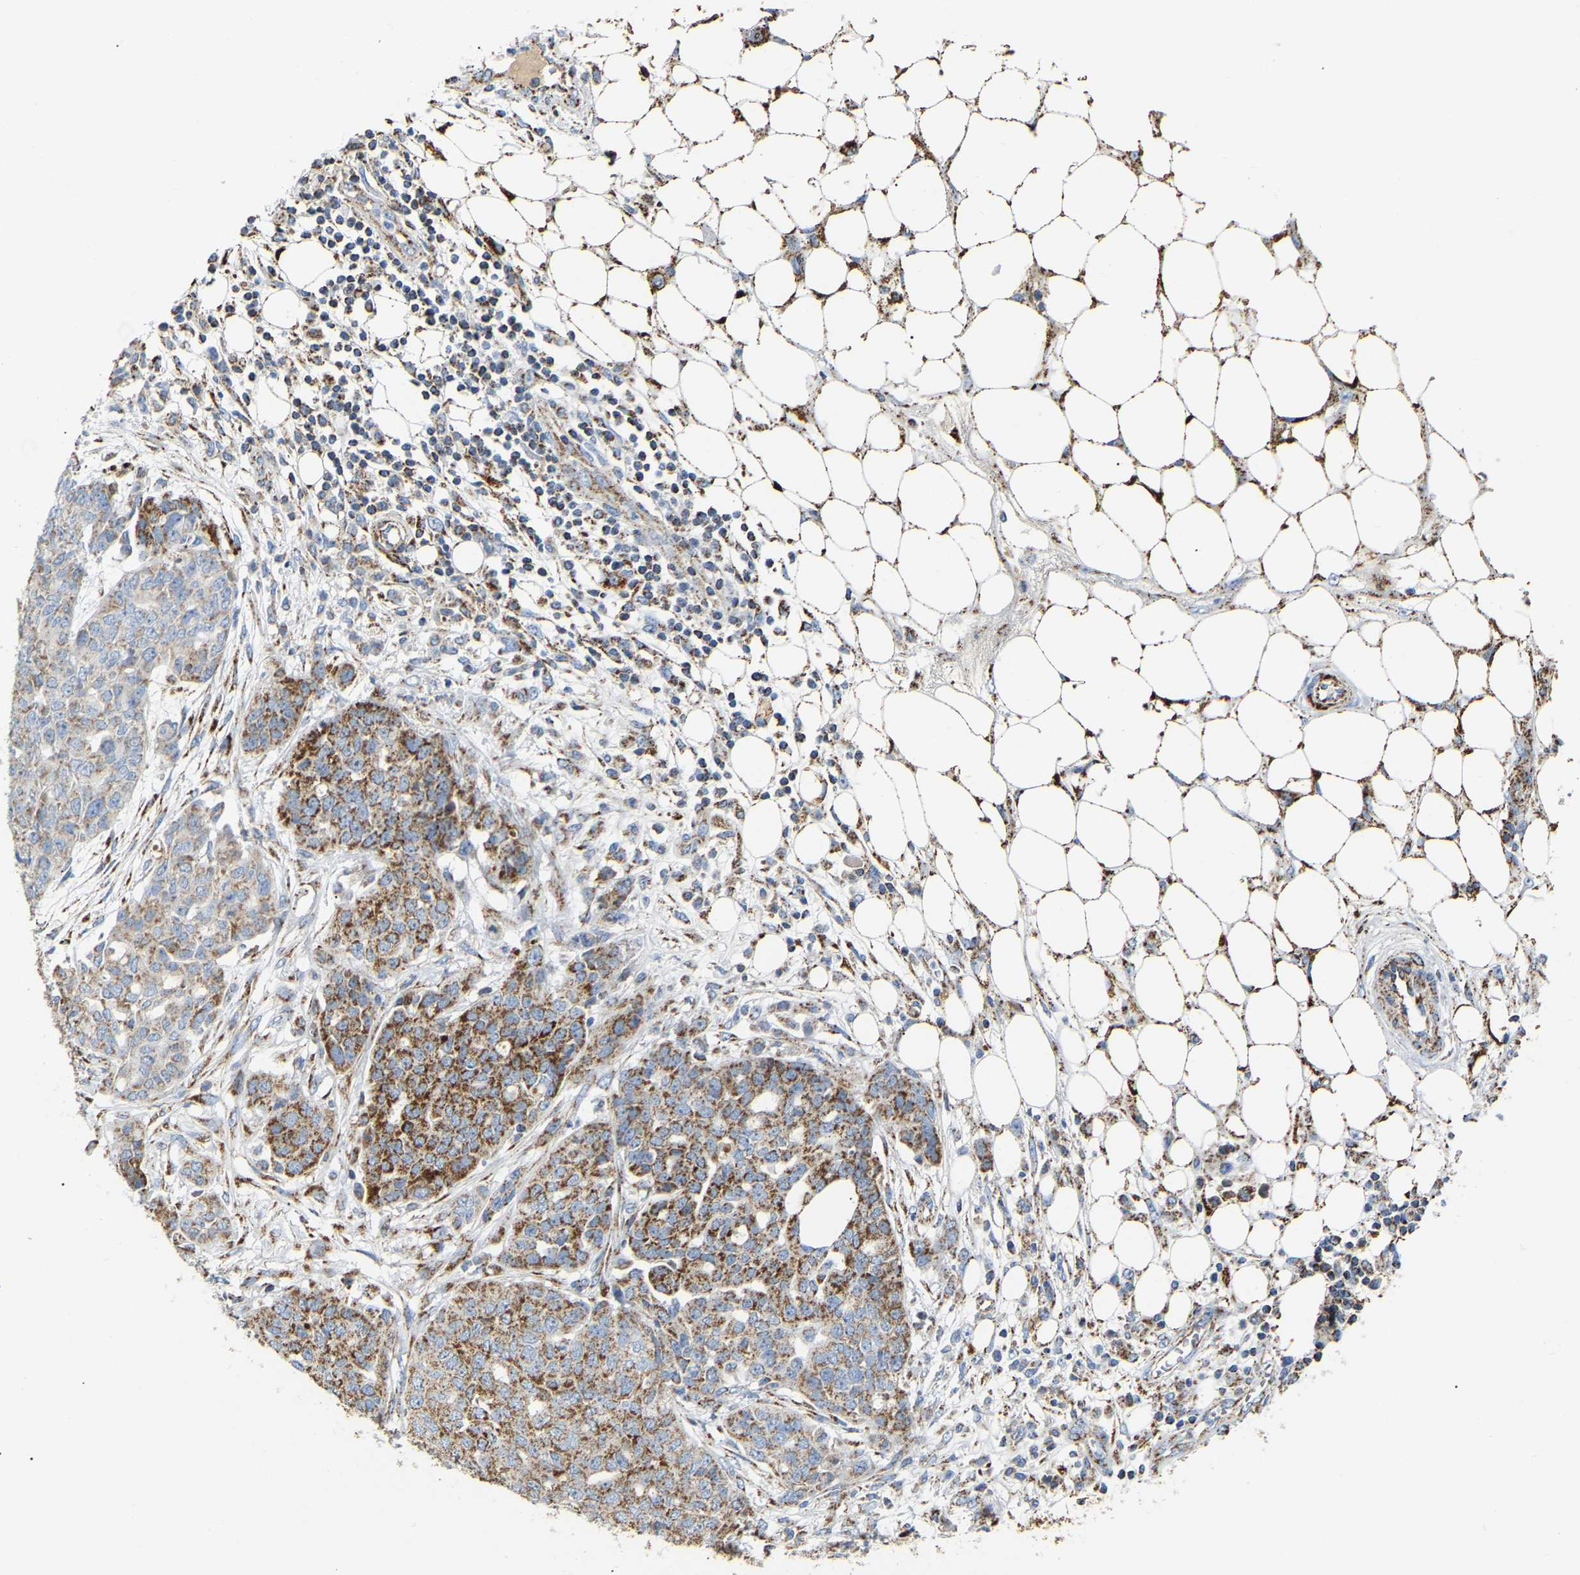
{"staining": {"intensity": "moderate", "quantity": ">75%", "location": "cytoplasmic/membranous"}, "tissue": "ovarian cancer", "cell_type": "Tumor cells", "image_type": "cancer", "snomed": [{"axis": "morphology", "description": "Cystadenocarcinoma, serous, NOS"}, {"axis": "topography", "description": "Soft tissue"}, {"axis": "topography", "description": "Ovary"}], "caption": "This micrograph shows IHC staining of human ovarian cancer, with medium moderate cytoplasmic/membranous staining in approximately >75% of tumor cells.", "gene": "HIBADH", "patient": {"sex": "female", "age": 57}}